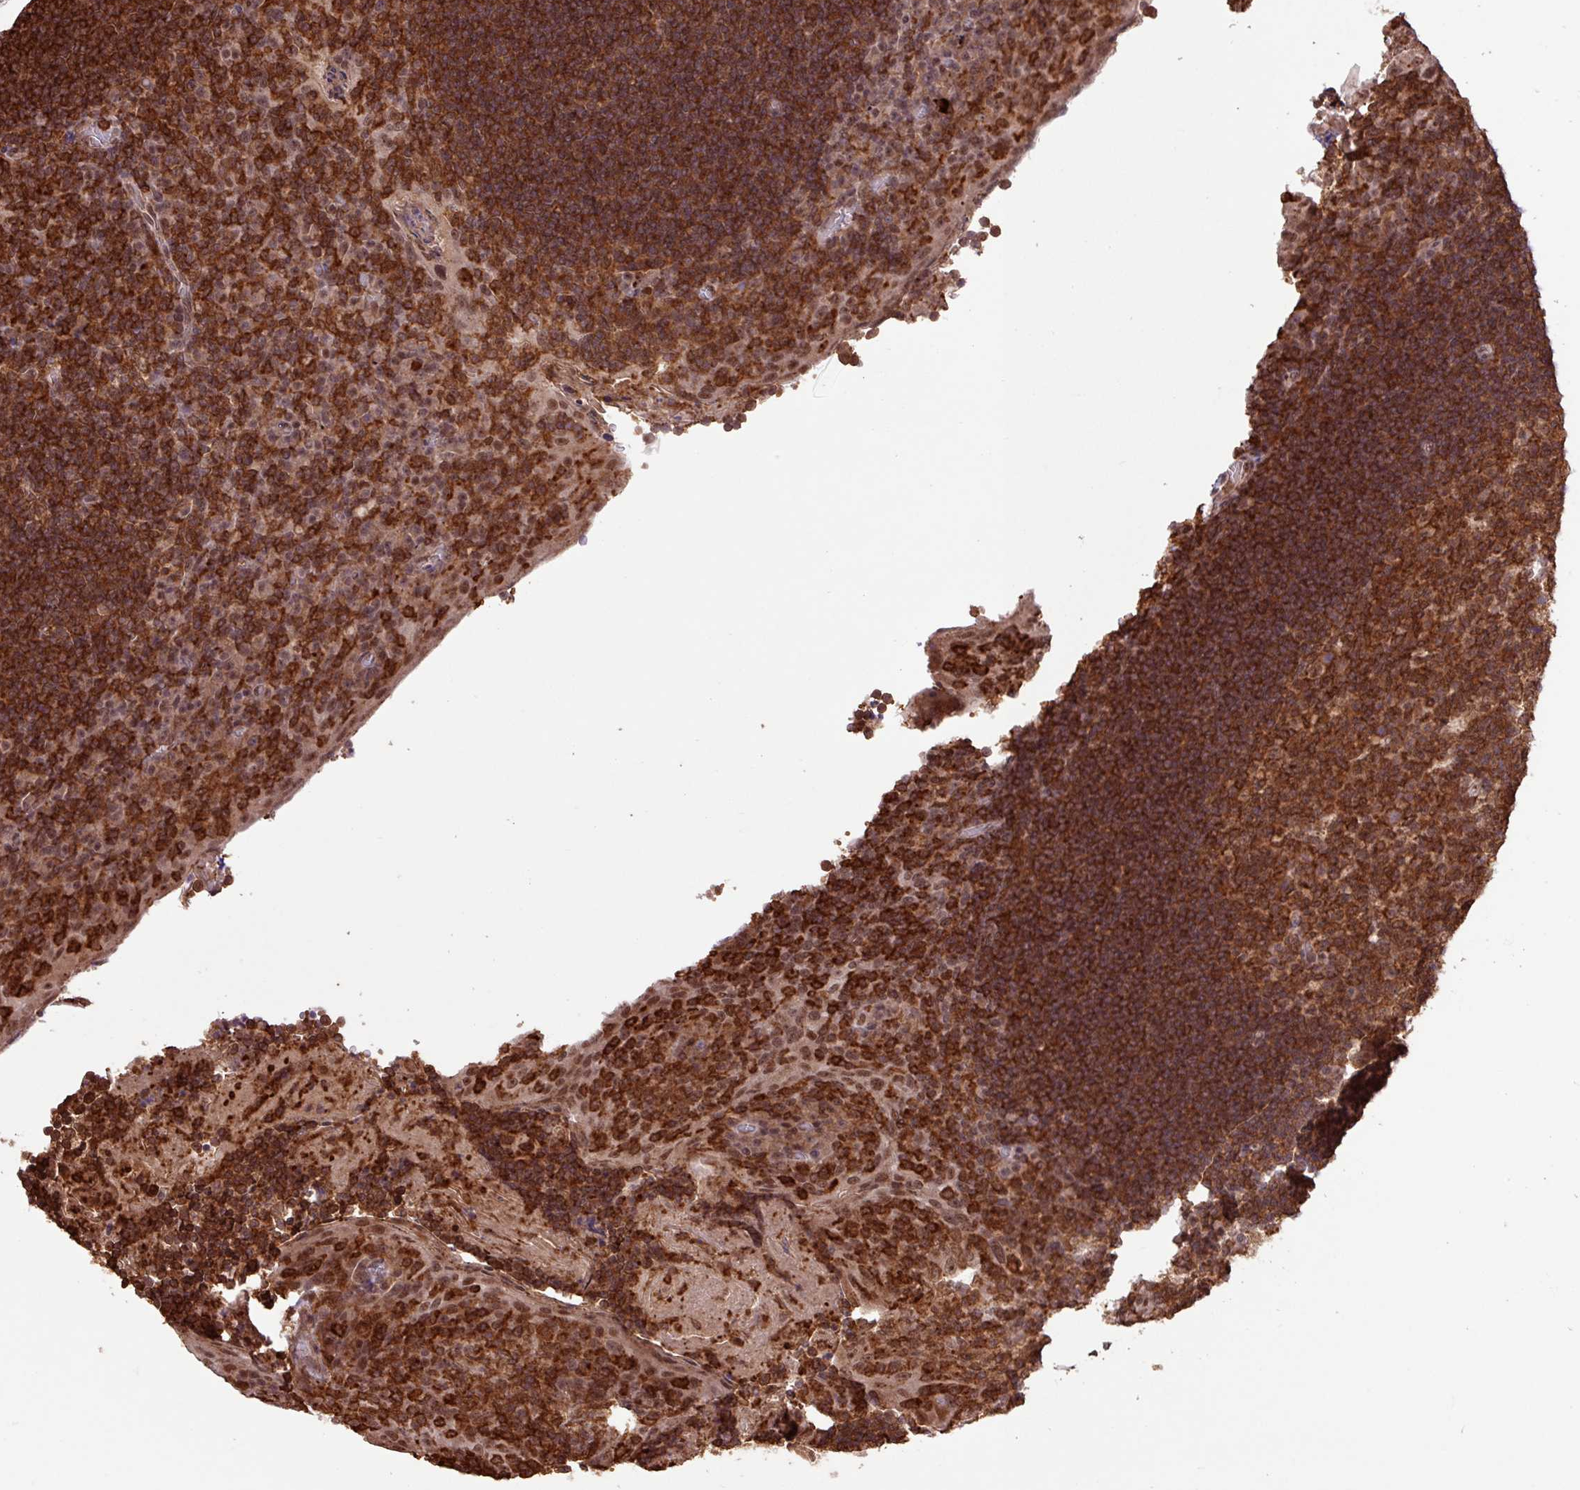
{"staining": {"intensity": "strong", "quantity": ">75%", "location": "cytoplasmic/membranous"}, "tissue": "tonsil", "cell_type": "Germinal center cells", "image_type": "normal", "snomed": [{"axis": "morphology", "description": "Normal tissue, NOS"}, {"axis": "topography", "description": "Tonsil"}], "caption": "This histopathology image displays immunohistochemistry (IHC) staining of normal tonsil, with high strong cytoplasmic/membranous expression in about >75% of germinal center cells.", "gene": "GON7", "patient": {"sex": "male", "age": 17}}